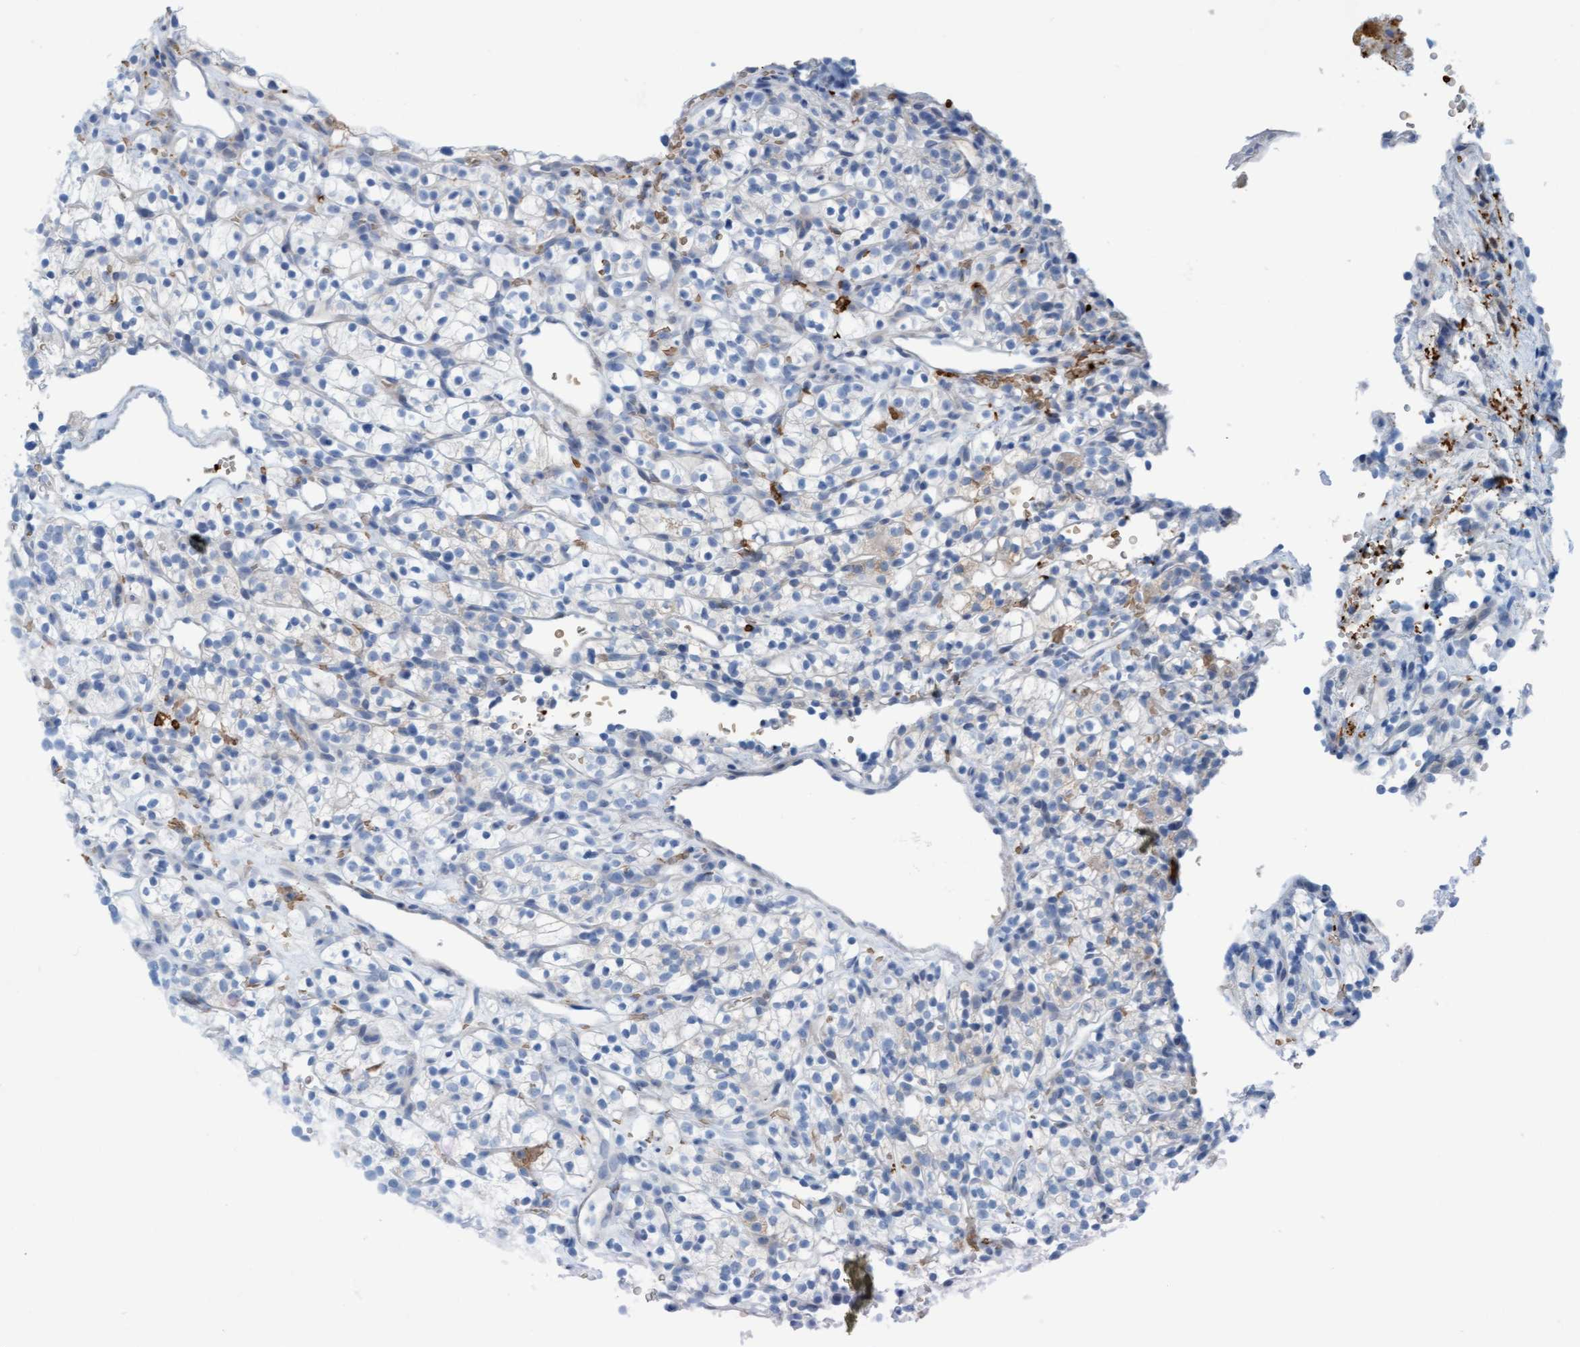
{"staining": {"intensity": "negative", "quantity": "none", "location": "none"}, "tissue": "renal cancer", "cell_type": "Tumor cells", "image_type": "cancer", "snomed": [{"axis": "morphology", "description": "Adenocarcinoma, NOS"}, {"axis": "topography", "description": "Kidney"}], "caption": "An IHC histopathology image of renal adenocarcinoma is shown. There is no staining in tumor cells of renal adenocarcinoma. Brightfield microscopy of immunohistochemistry (IHC) stained with DAB (3,3'-diaminobenzidine) (brown) and hematoxylin (blue), captured at high magnification.", "gene": "P2RX5", "patient": {"sex": "female", "age": 57}}